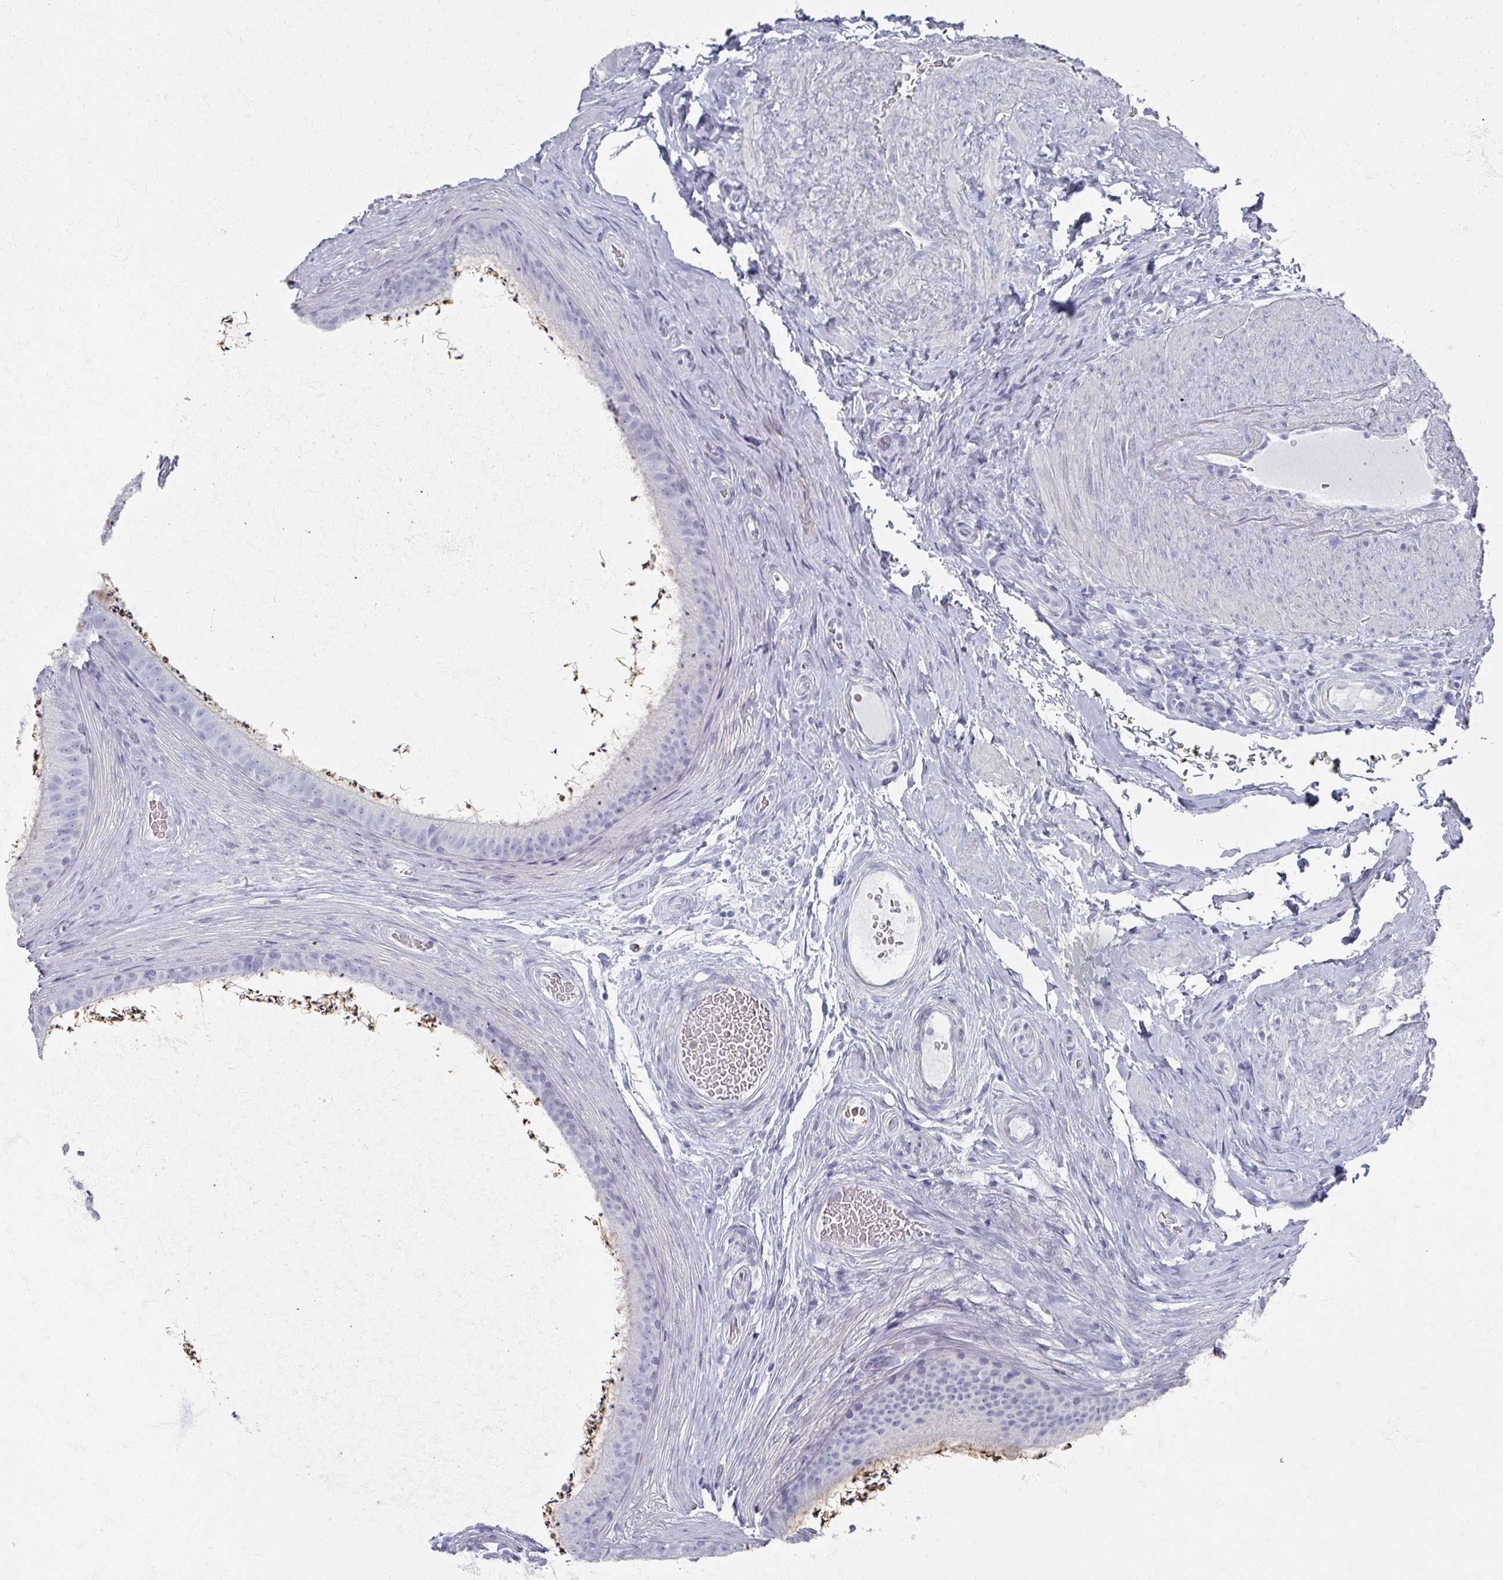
{"staining": {"intensity": "negative", "quantity": "none", "location": "none"}, "tissue": "epididymis", "cell_type": "Glandular cells", "image_type": "normal", "snomed": [{"axis": "morphology", "description": "Normal tissue, NOS"}, {"axis": "topography", "description": "Testis"}, {"axis": "topography", "description": "Epididymis"}], "caption": "Immunohistochemical staining of normal human epididymis exhibits no significant positivity in glandular cells.", "gene": "OMG", "patient": {"sex": "male", "age": 41}}